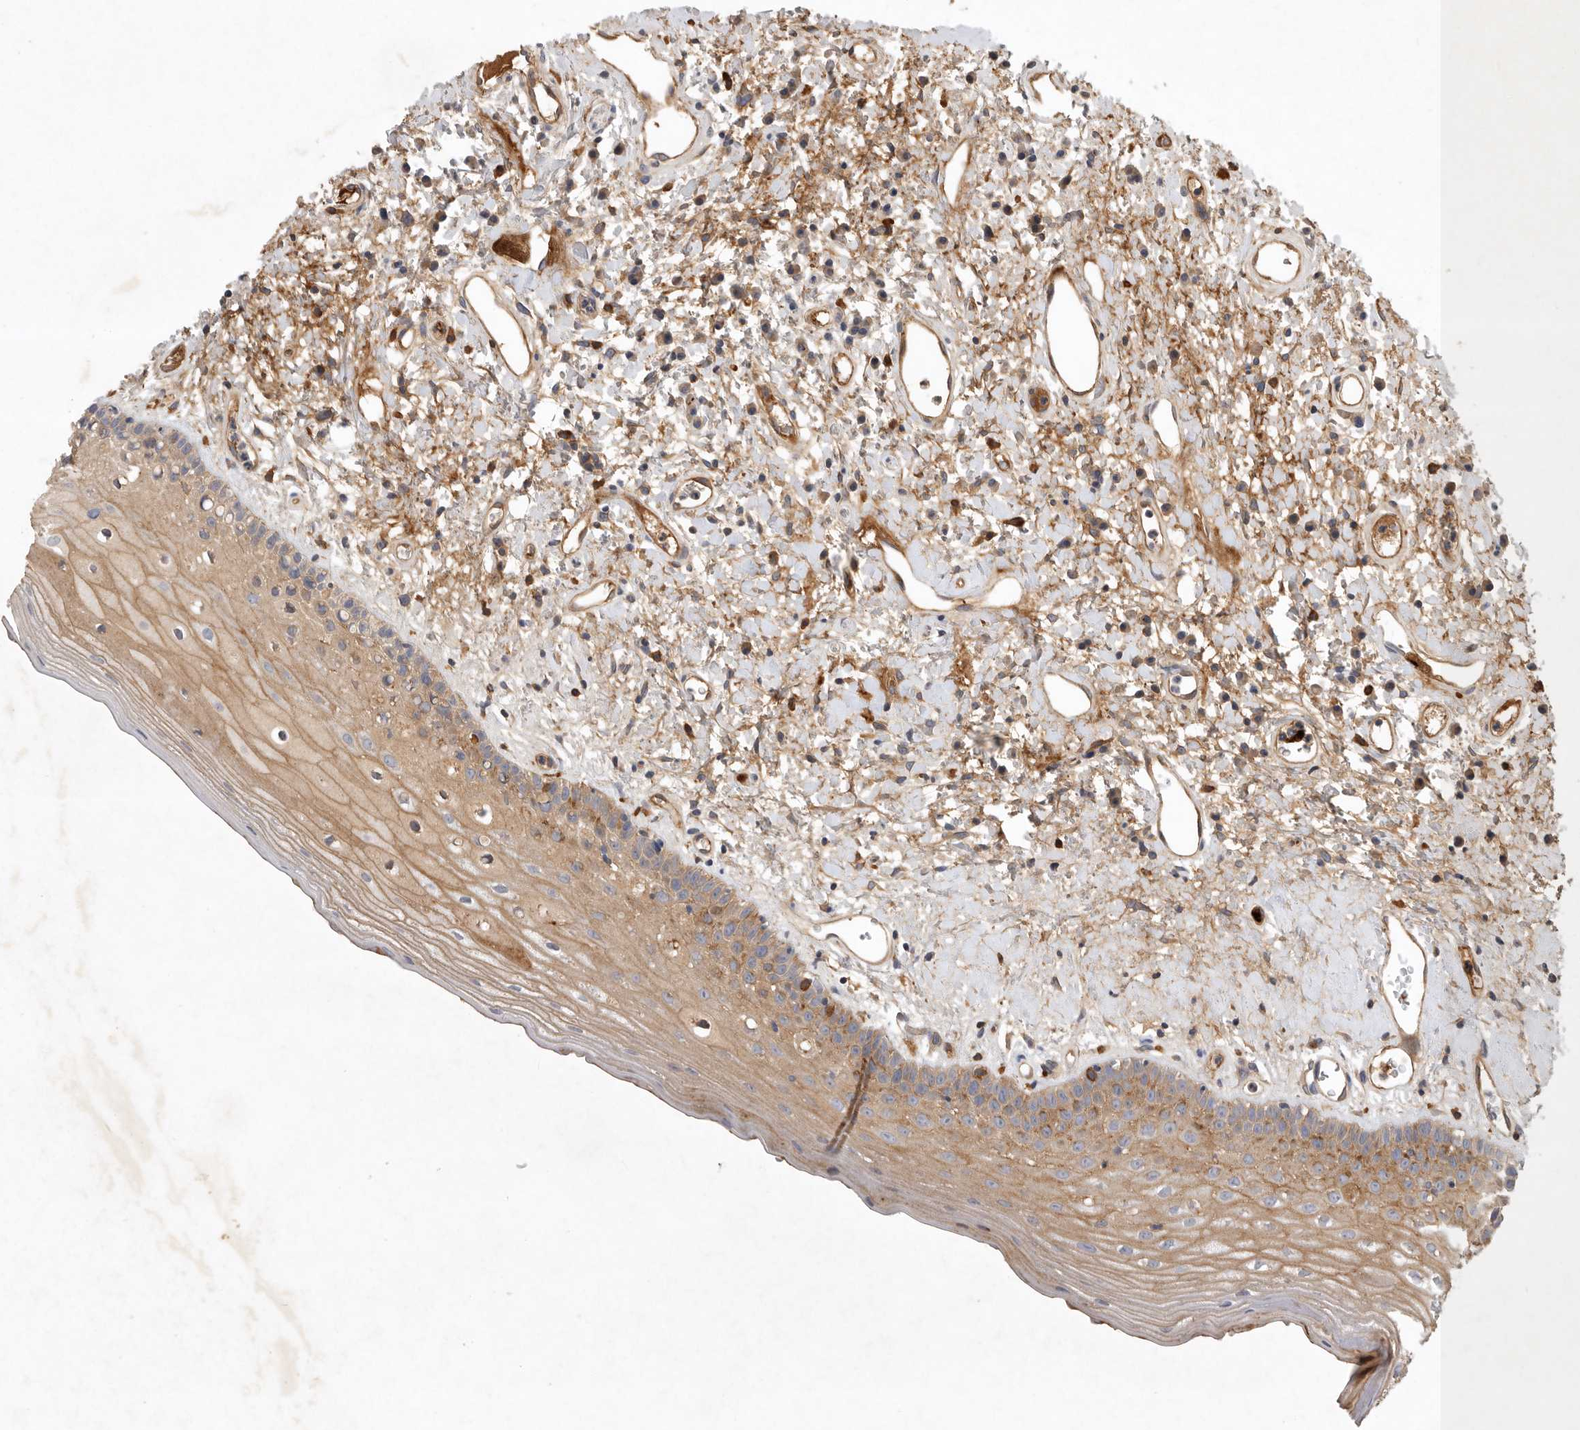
{"staining": {"intensity": "weak", "quantity": "25%-75%", "location": "cytoplasmic/membranous"}, "tissue": "oral mucosa", "cell_type": "Squamous epithelial cells", "image_type": "normal", "snomed": [{"axis": "morphology", "description": "Normal tissue, NOS"}, {"axis": "topography", "description": "Oral tissue"}], "caption": "Weak cytoplasmic/membranous expression for a protein is identified in about 25%-75% of squamous epithelial cells of benign oral mucosa using IHC.", "gene": "MLPH", "patient": {"sex": "female", "age": 76}}